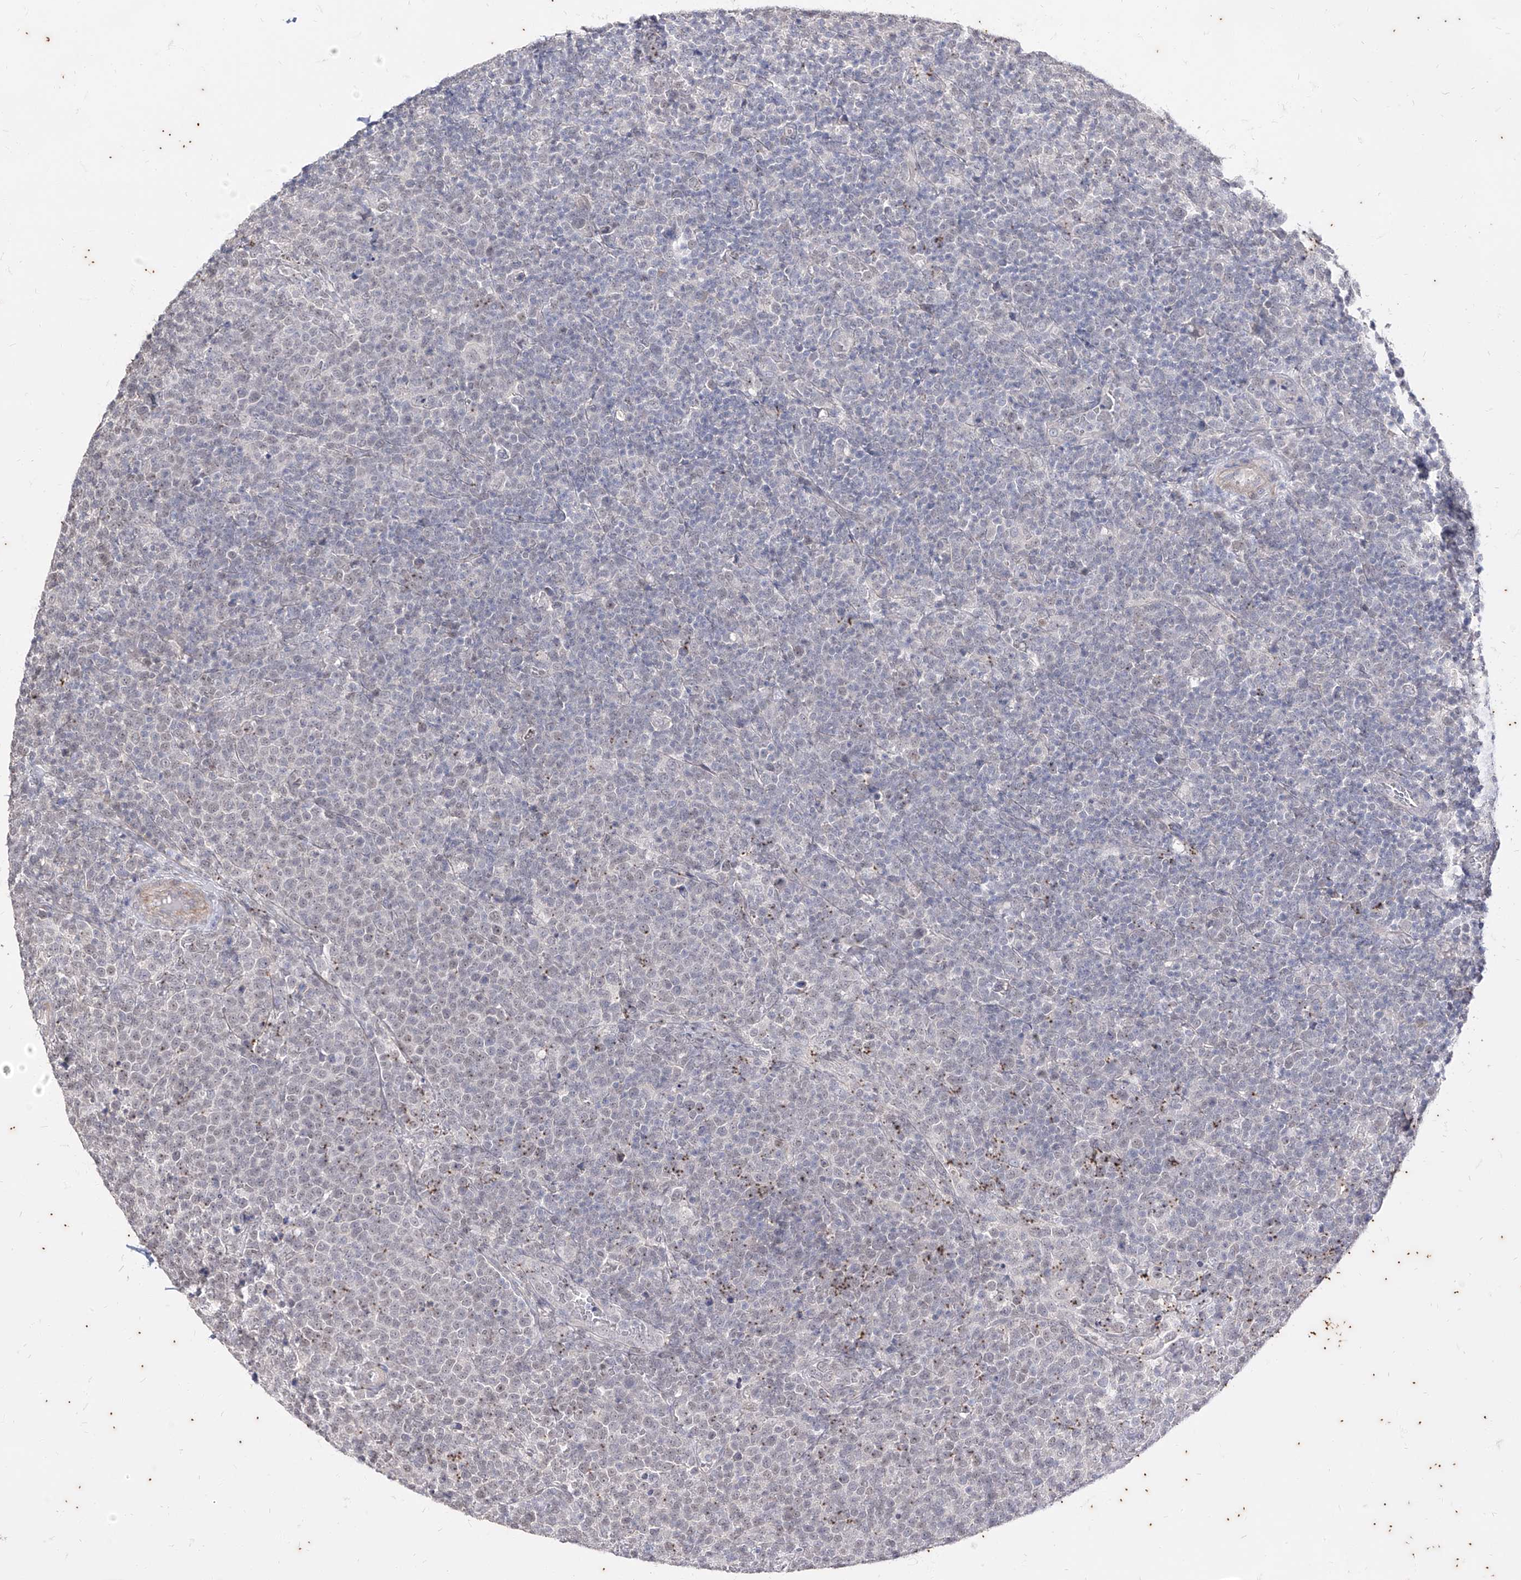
{"staining": {"intensity": "negative", "quantity": "none", "location": "none"}, "tissue": "lymphoma", "cell_type": "Tumor cells", "image_type": "cancer", "snomed": [{"axis": "morphology", "description": "Malignant lymphoma, non-Hodgkin's type, High grade"}, {"axis": "topography", "description": "Lymph node"}], "caption": "Micrograph shows no protein expression in tumor cells of high-grade malignant lymphoma, non-Hodgkin's type tissue.", "gene": "PHF20L1", "patient": {"sex": "male", "age": 61}}